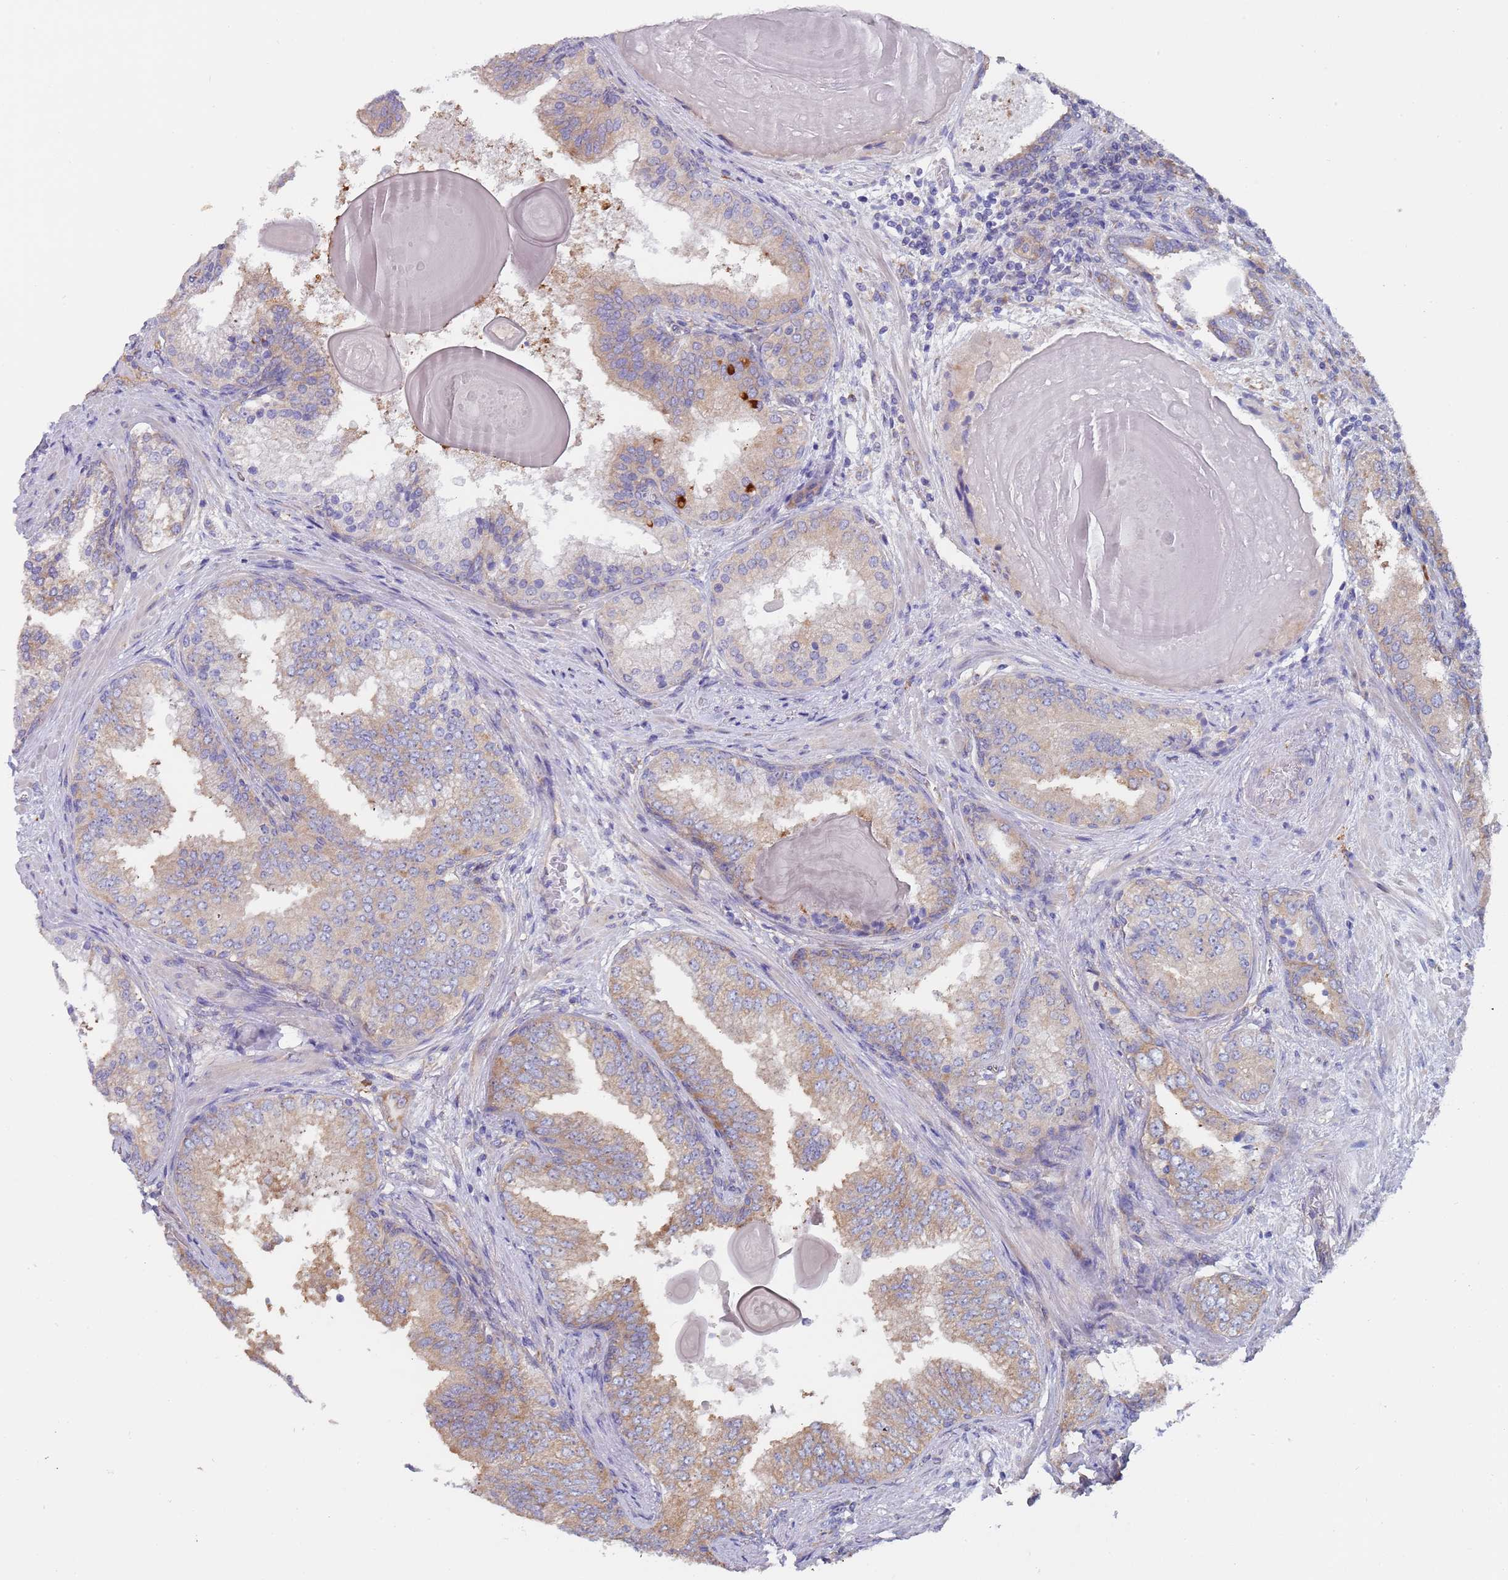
{"staining": {"intensity": "moderate", "quantity": "<25%", "location": "cytoplasmic/membranous"}, "tissue": "prostate cancer", "cell_type": "Tumor cells", "image_type": "cancer", "snomed": [{"axis": "morphology", "description": "Adenocarcinoma, High grade"}, {"axis": "topography", "description": "Prostate"}], "caption": "Human adenocarcinoma (high-grade) (prostate) stained with a protein marker displays moderate staining in tumor cells.", "gene": "ZNF844", "patient": {"sex": "male", "age": 63}}